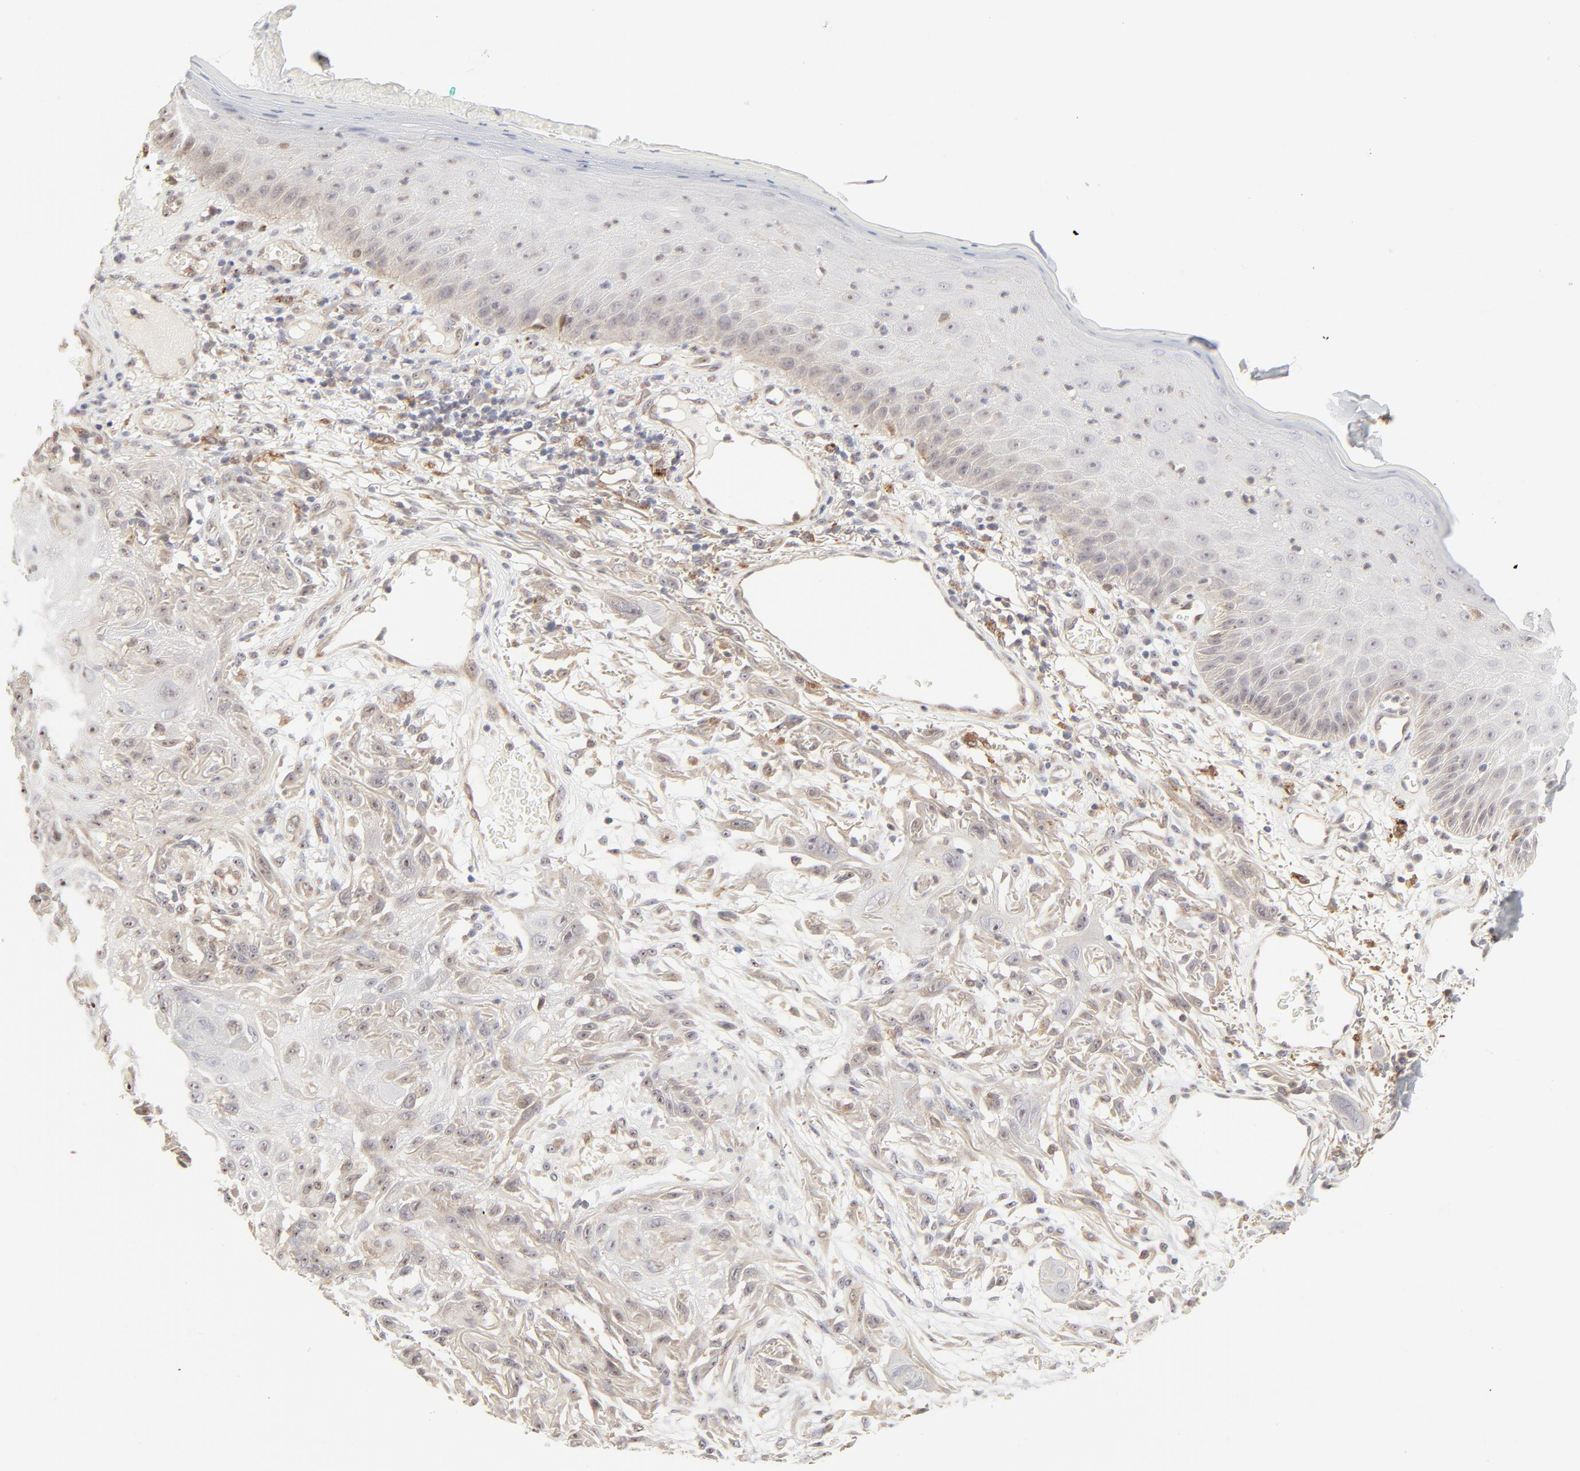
{"staining": {"intensity": "weak", "quantity": "25%-75%", "location": "cytoplasmic/membranous"}, "tissue": "skin cancer", "cell_type": "Tumor cells", "image_type": "cancer", "snomed": [{"axis": "morphology", "description": "Squamous cell carcinoma, NOS"}, {"axis": "topography", "description": "Skin"}], "caption": "Weak cytoplasmic/membranous expression is present in about 25%-75% of tumor cells in skin cancer. (DAB (3,3'-diaminobenzidine) = brown stain, brightfield microscopy at high magnification).", "gene": "RAB5C", "patient": {"sex": "female", "age": 59}}